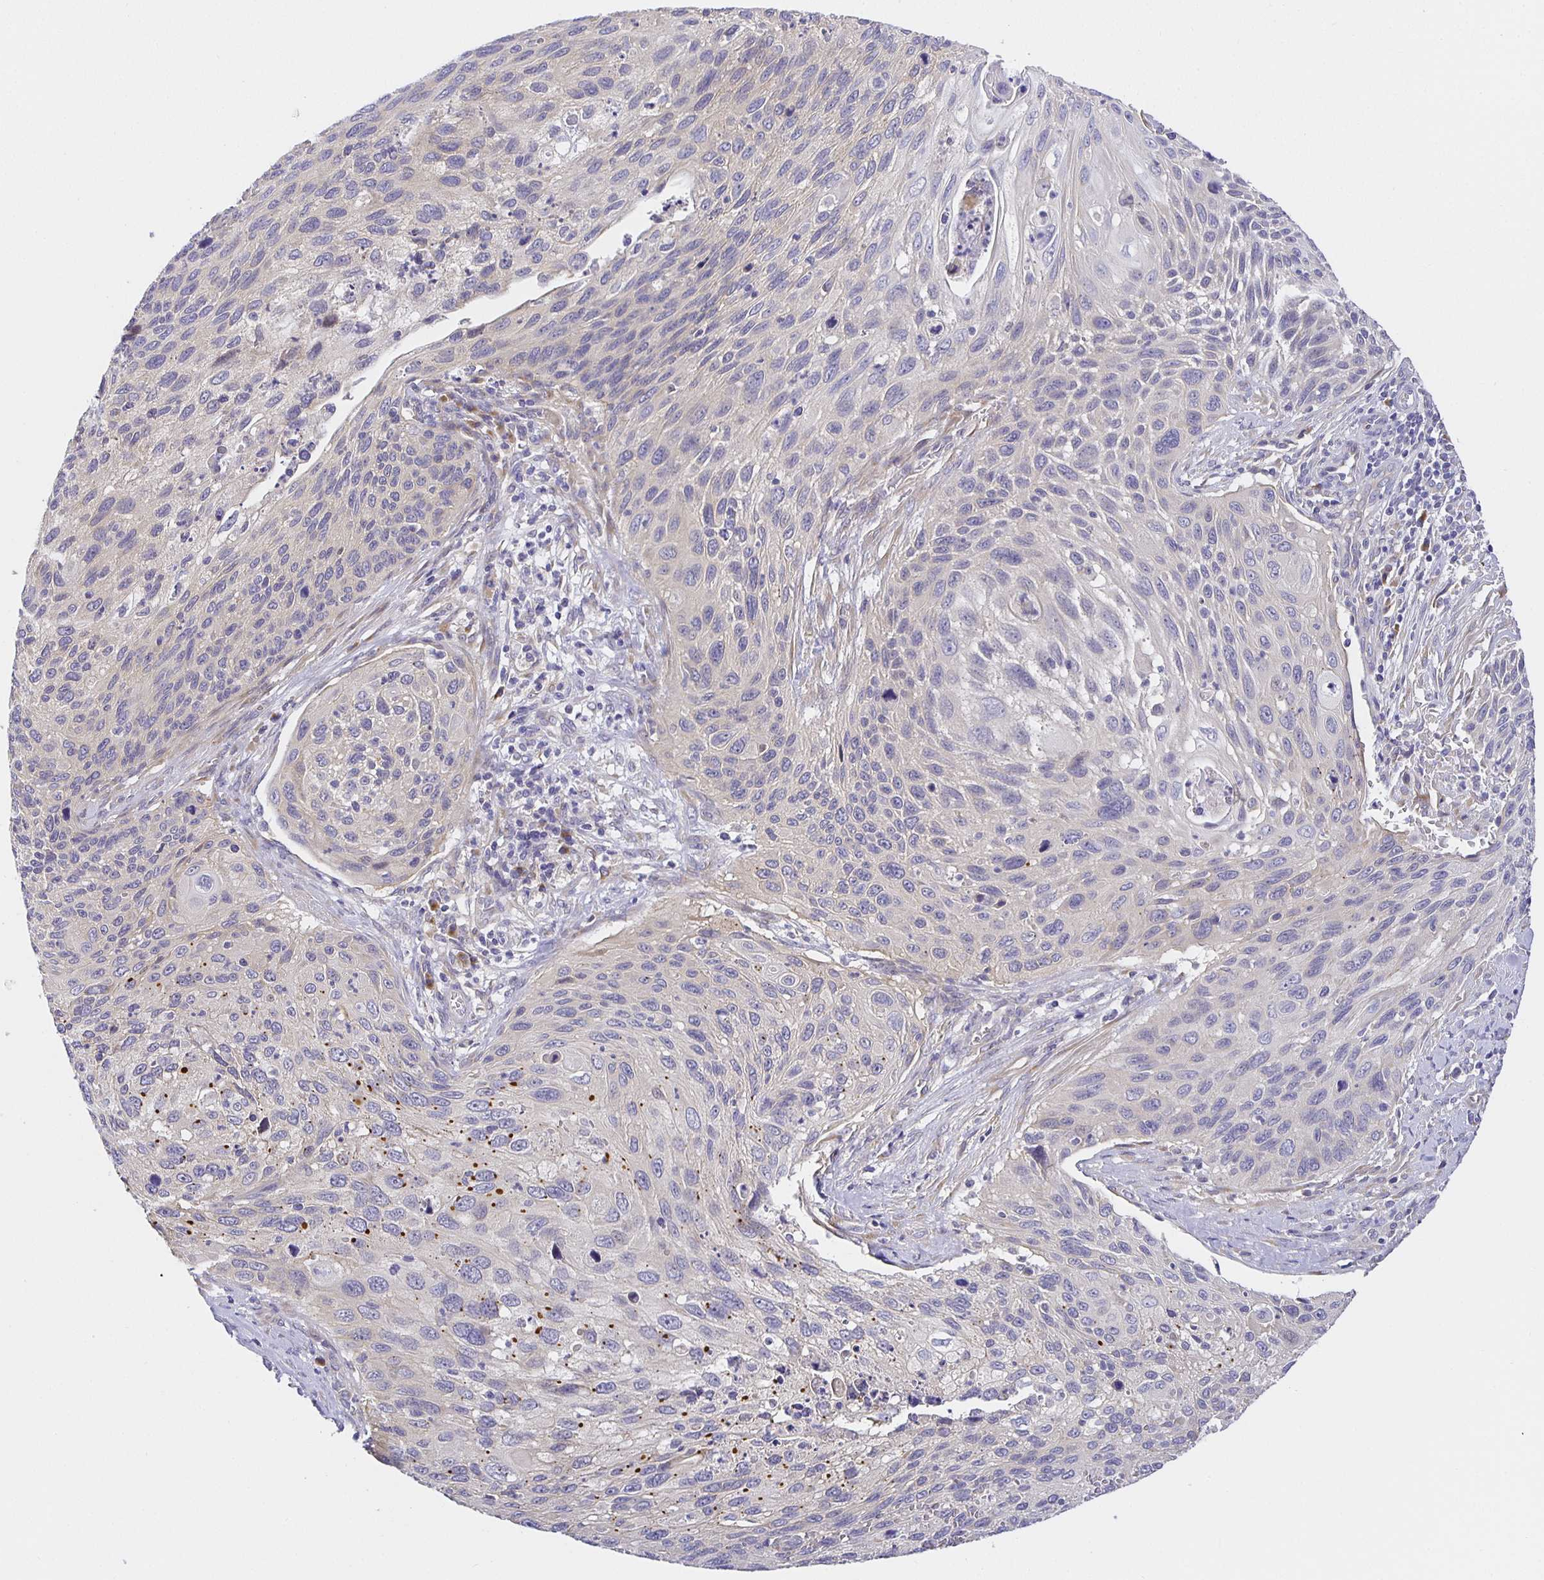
{"staining": {"intensity": "negative", "quantity": "none", "location": "none"}, "tissue": "cervical cancer", "cell_type": "Tumor cells", "image_type": "cancer", "snomed": [{"axis": "morphology", "description": "Squamous cell carcinoma, NOS"}, {"axis": "topography", "description": "Cervix"}], "caption": "Immunohistochemistry (IHC) photomicrograph of neoplastic tissue: human cervical cancer stained with DAB (3,3'-diaminobenzidine) reveals no significant protein positivity in tumor cells.", "gene": "OPALIN", "patient": {"sex": "female", "age": 70}}